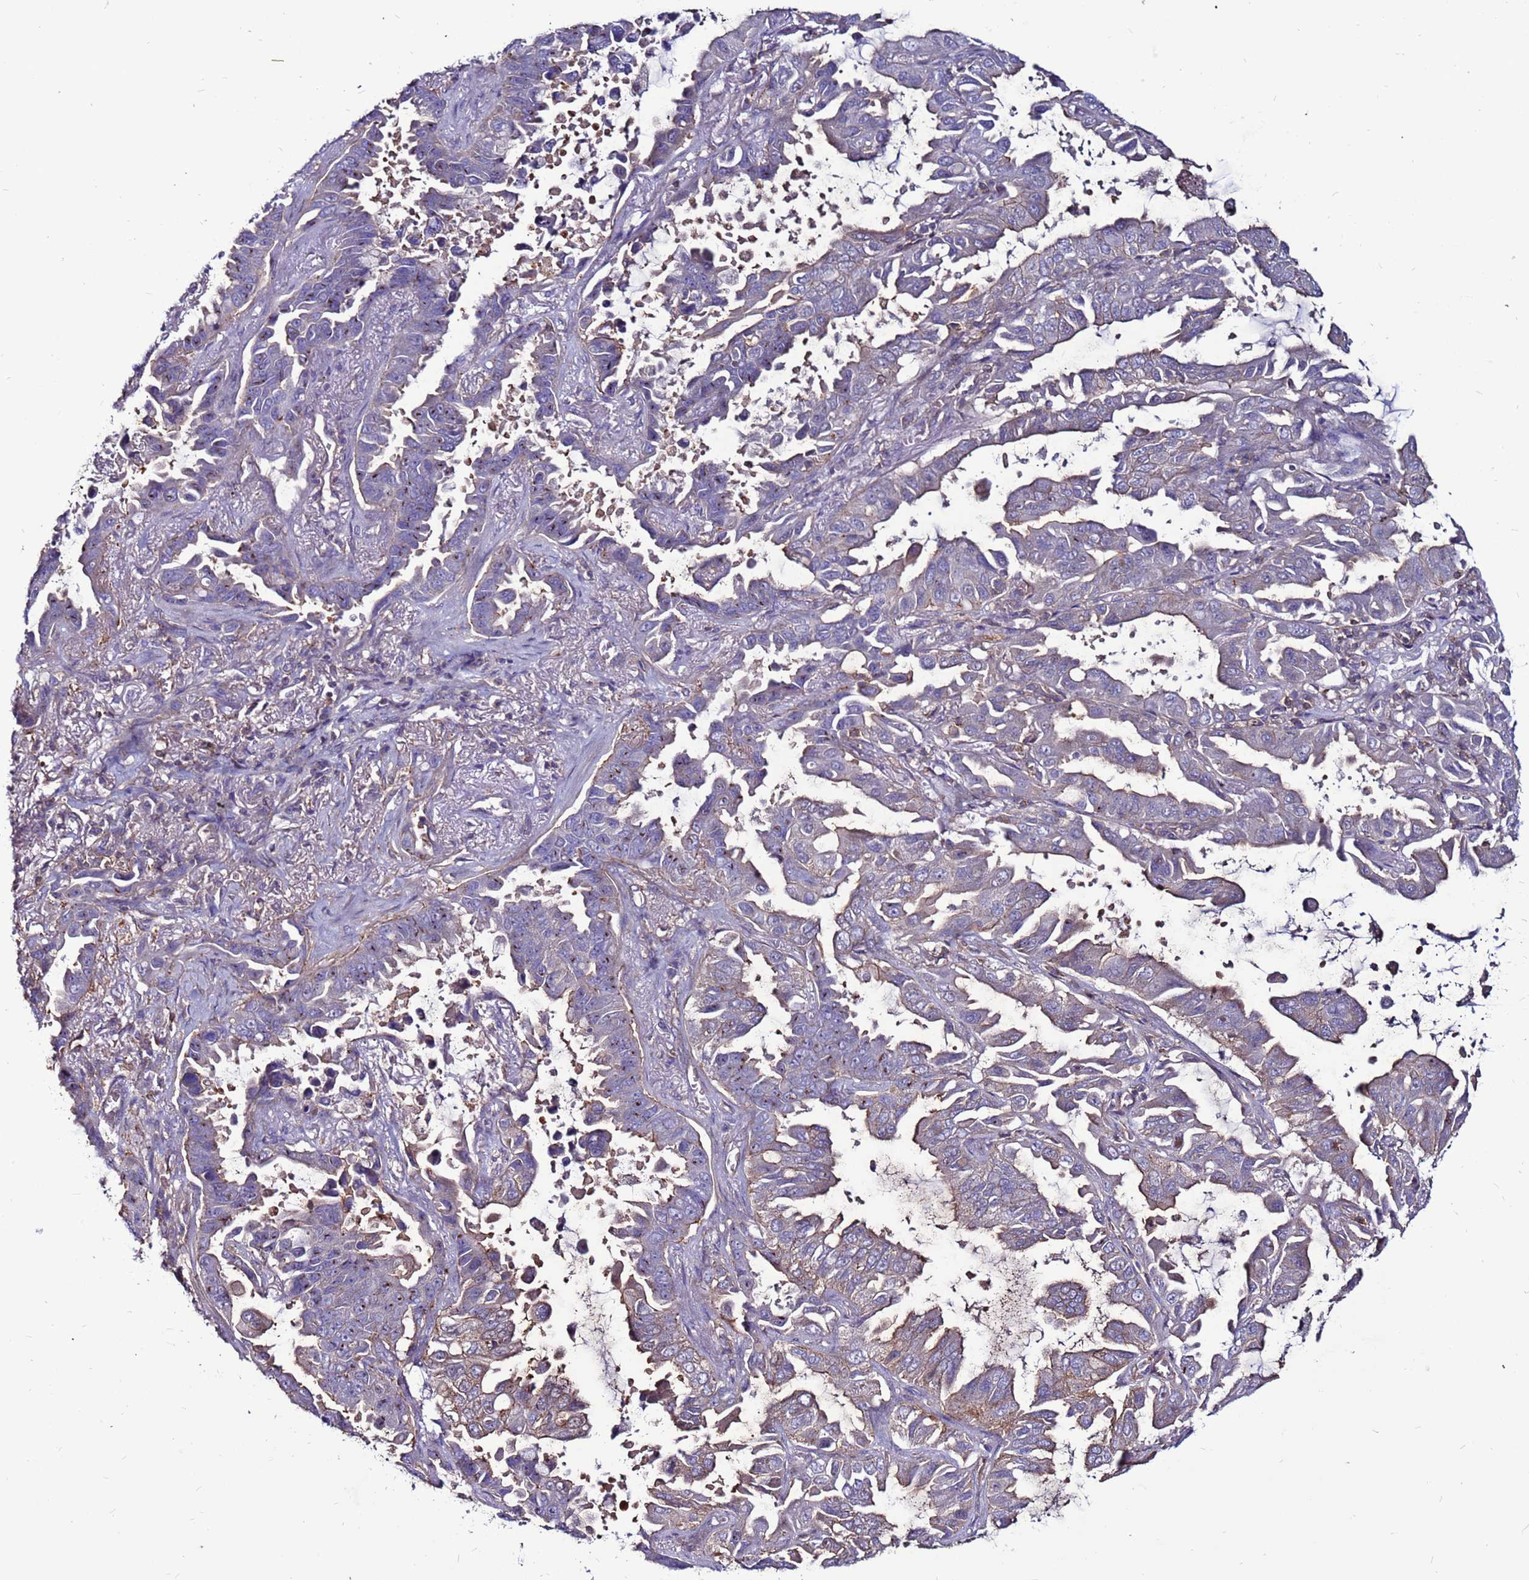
{"staining": {"intensity": "moderate", "quantity": "<25%", "location": "cytoplasmic/membranous"}, "tissue": "lung cancer", "cell_type": "Tumor cells", "image_type": "cancer", "snomed": [{"axis": "morphology", "description": "Adenocarcinoma, NOS"}, {"axis": "topography", "description": "Lung"}], "caption": "Immunohistochemical staining of human adenocarcinoma (lung) exhibits low levels of moderate cytoplasmic/membranous protein staining in approximately <25% of tumor cells. Ihc stains the protein in brown and the nuclei are stained blue.", "gene": "NRN1L", "patient": {"sex": "male", "age": 64}}